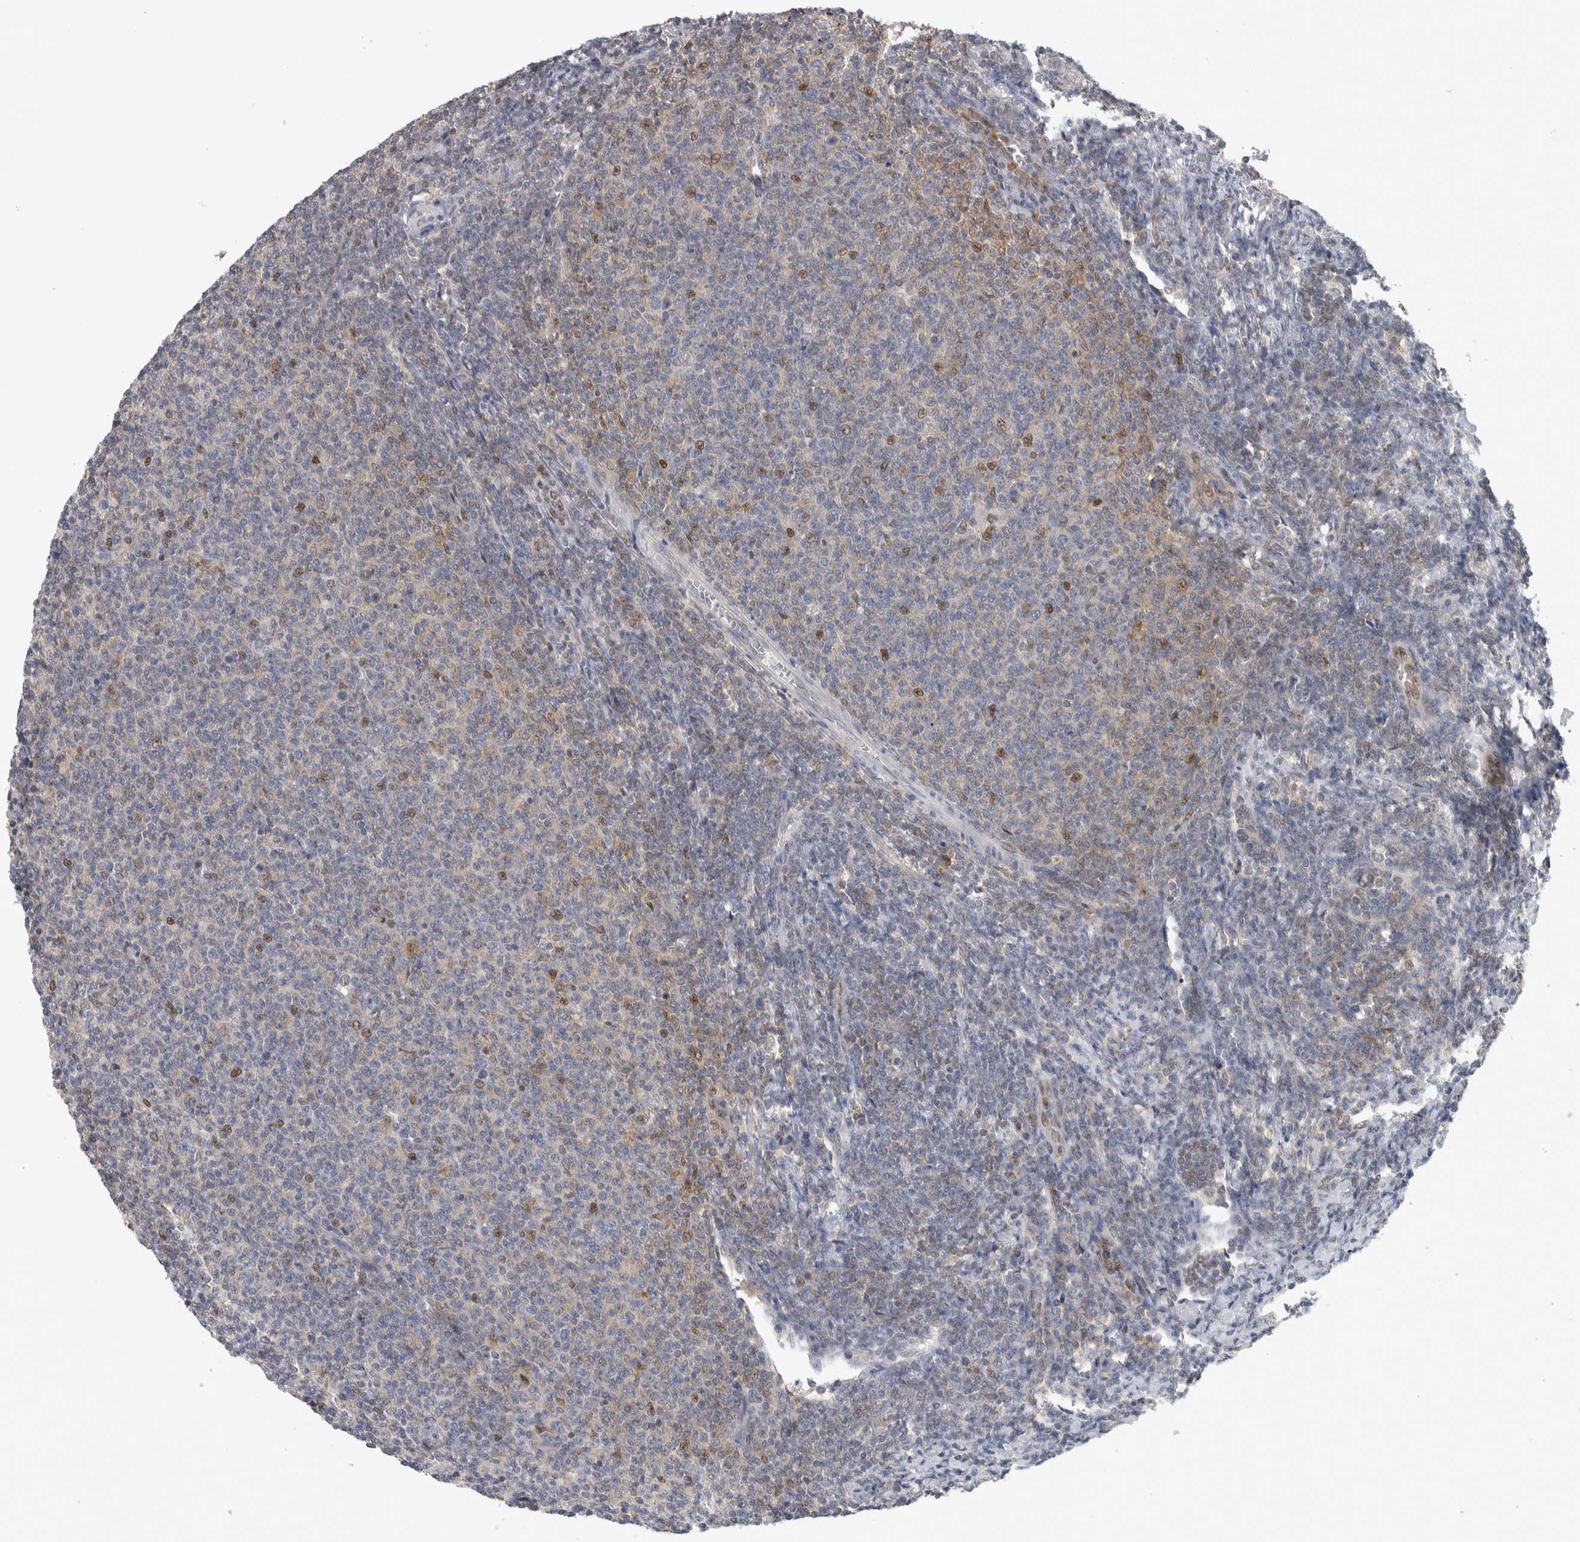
{"staining": {"intensity": "negative", "quantity": "none", "location": "none"}, "tissue": "lymphoma", "cell_type": "Tumor cells", "image_type": "cancer", "snomed": [{"axis": "morphology", "description": "Malignant lymphoma, non-Hodgkin's type, Low grade"}, {"axis": "topography", "description": "Lymph node"}], "caption": "DAB (3,3'-diaminobenzidine) immunohistochemical staining of human low-grade malignant lymphoma, non-Hodgkin's type shows no significant staining in tumor cells. (DAB IHC visualized using brightfield microscopy, high magnification).", "gene": "NFKB2", "patient": {"sex": "male", "age": 66}}